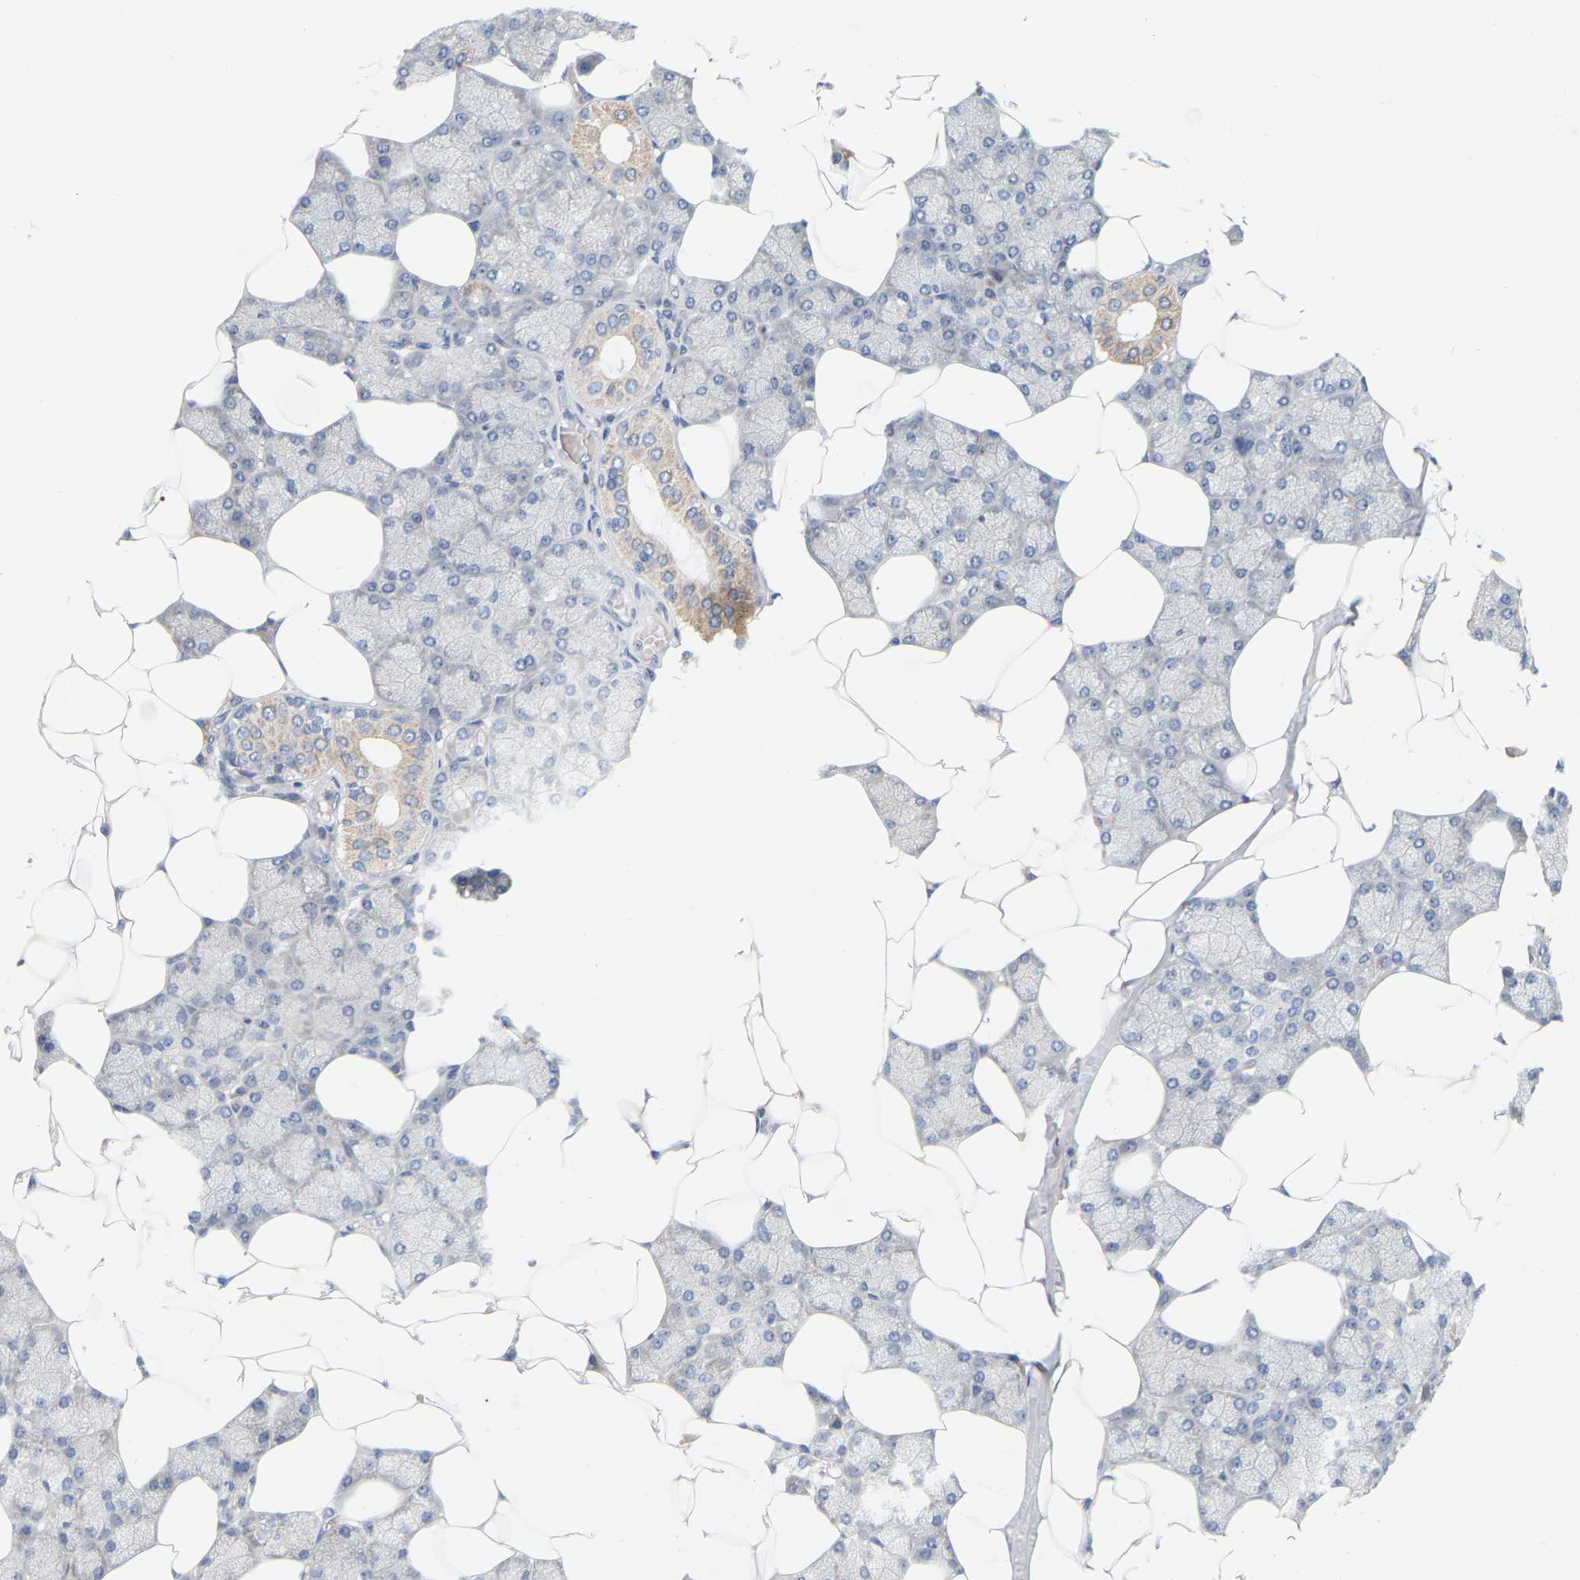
{"staining": {"intensity": "weak", "quantity": ">75%", "location": "cytoplasmic/membranous"}, "tissue": "salivary gland", "cell_type": "Glandular cells", "image_type": "normal", "snomed": [{"axis": "morphology", "description": "Normal tissue, NOS"}, {"axis": "topography", "description": "Salivary gland"}], "caption": "Weak cytoplasmic/membranous positivity is appreciated in about >75% of glandular cells in normal salivary gland.", "gene": "MINDY4", "patient": {"sex": "male", "age": 62}}